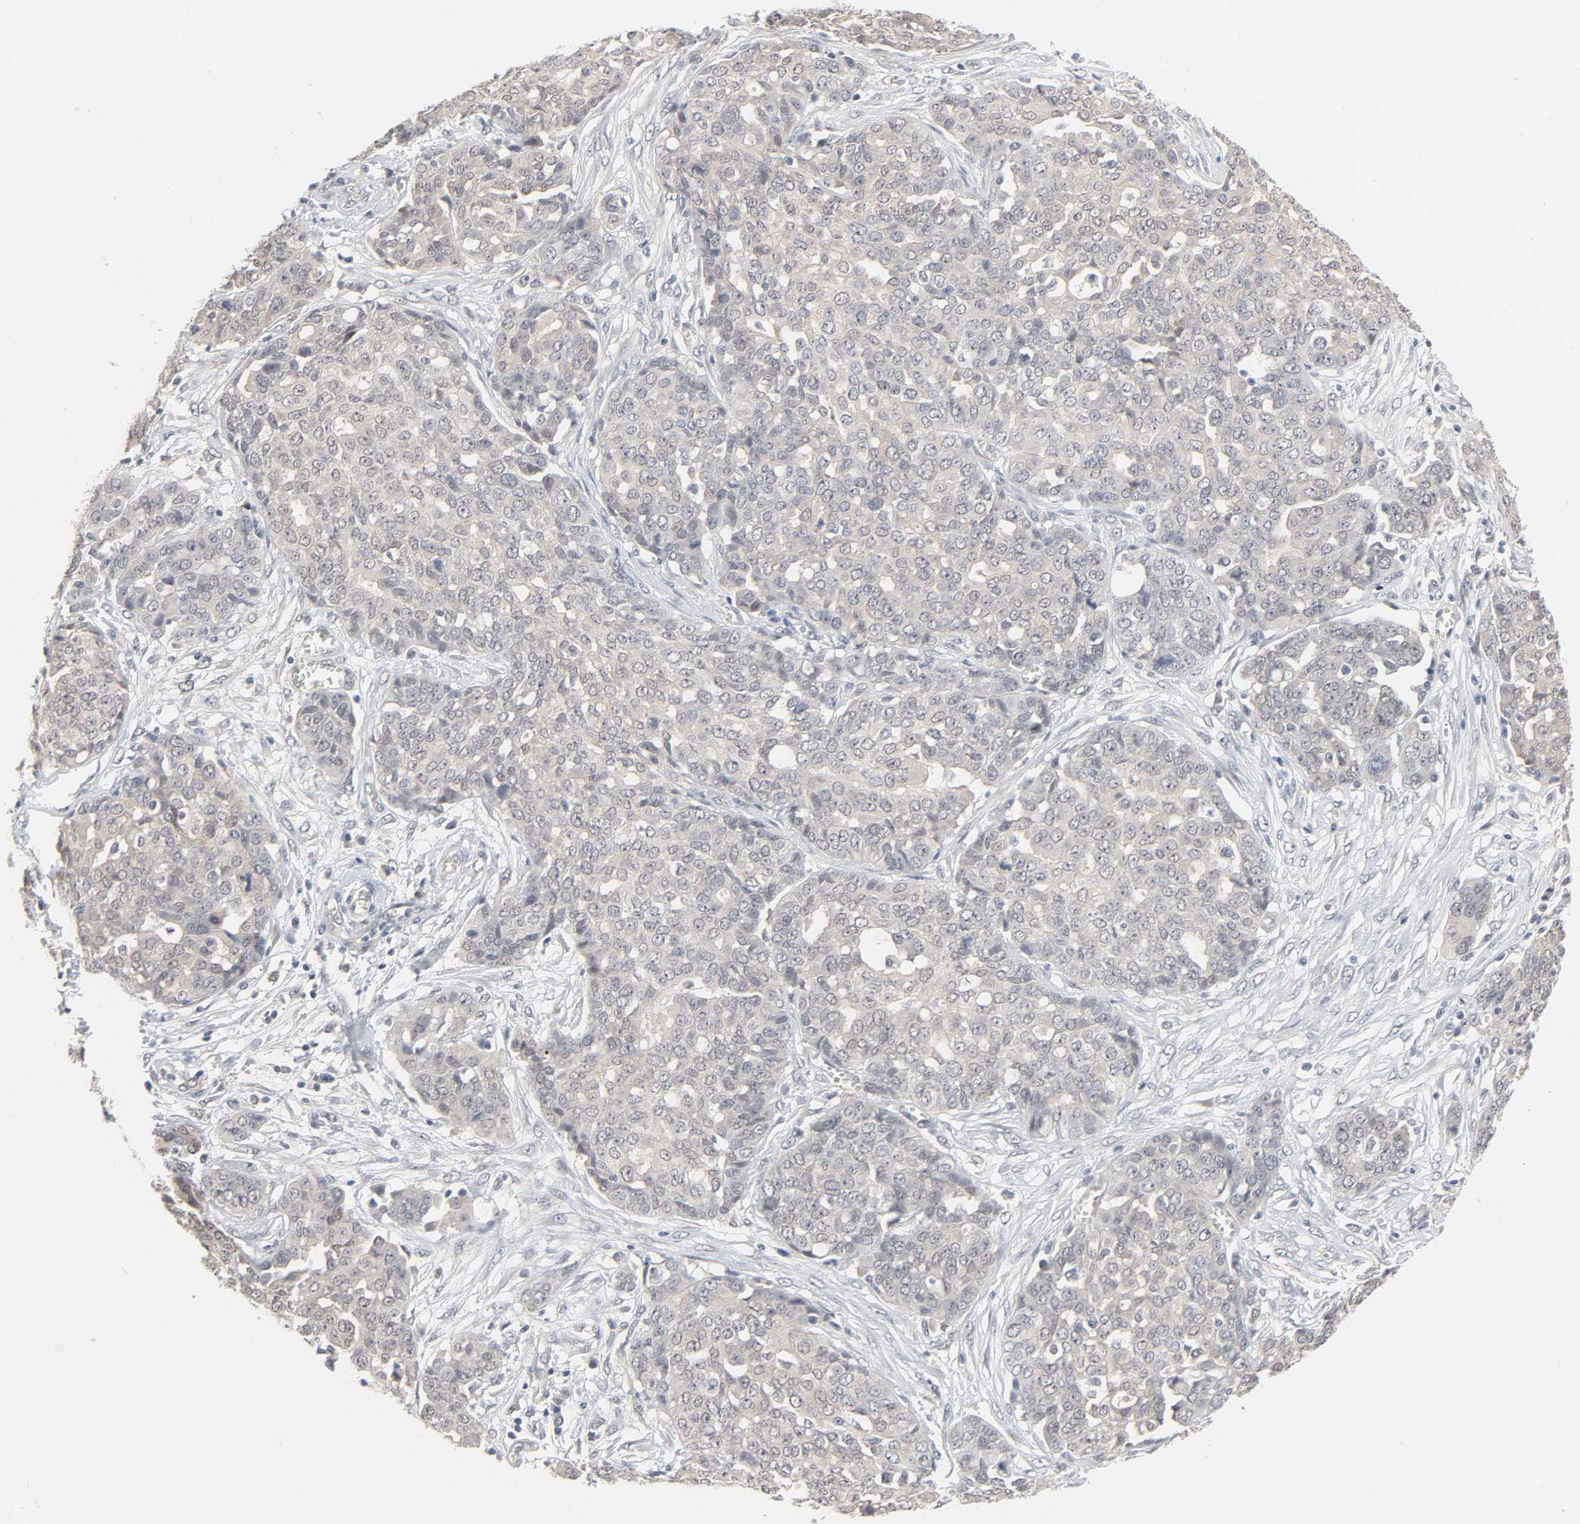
{"staining": {"intensity": "weak", "quantity": "<25%", "location": "cytoplasmic/membranous"}, "tissue": "ovarian cancer", "cell_type": "Tumor cells", "image_type": "cancer", "snomed": [{"axis": "morphology", "description": "Cystadenocarcinoma, serous, NOS"}, {"axis": "topography", "description": "Soft tissue"}, {"axis": "topography", "description": "Ovary"}], "caption": "A histopathology image of human ovarian serous cystadenocarcinoma is negative for staining in tumor cells. The staining was performed using DAB (3,3'-diaminobenzidine) to visualize the protein expression in brown, while the nuclei were stained in blue with hematoxylin (Magnification: 20x).", "gene": "ACSS2", "patient": {"sex": "female", "age": 57}}